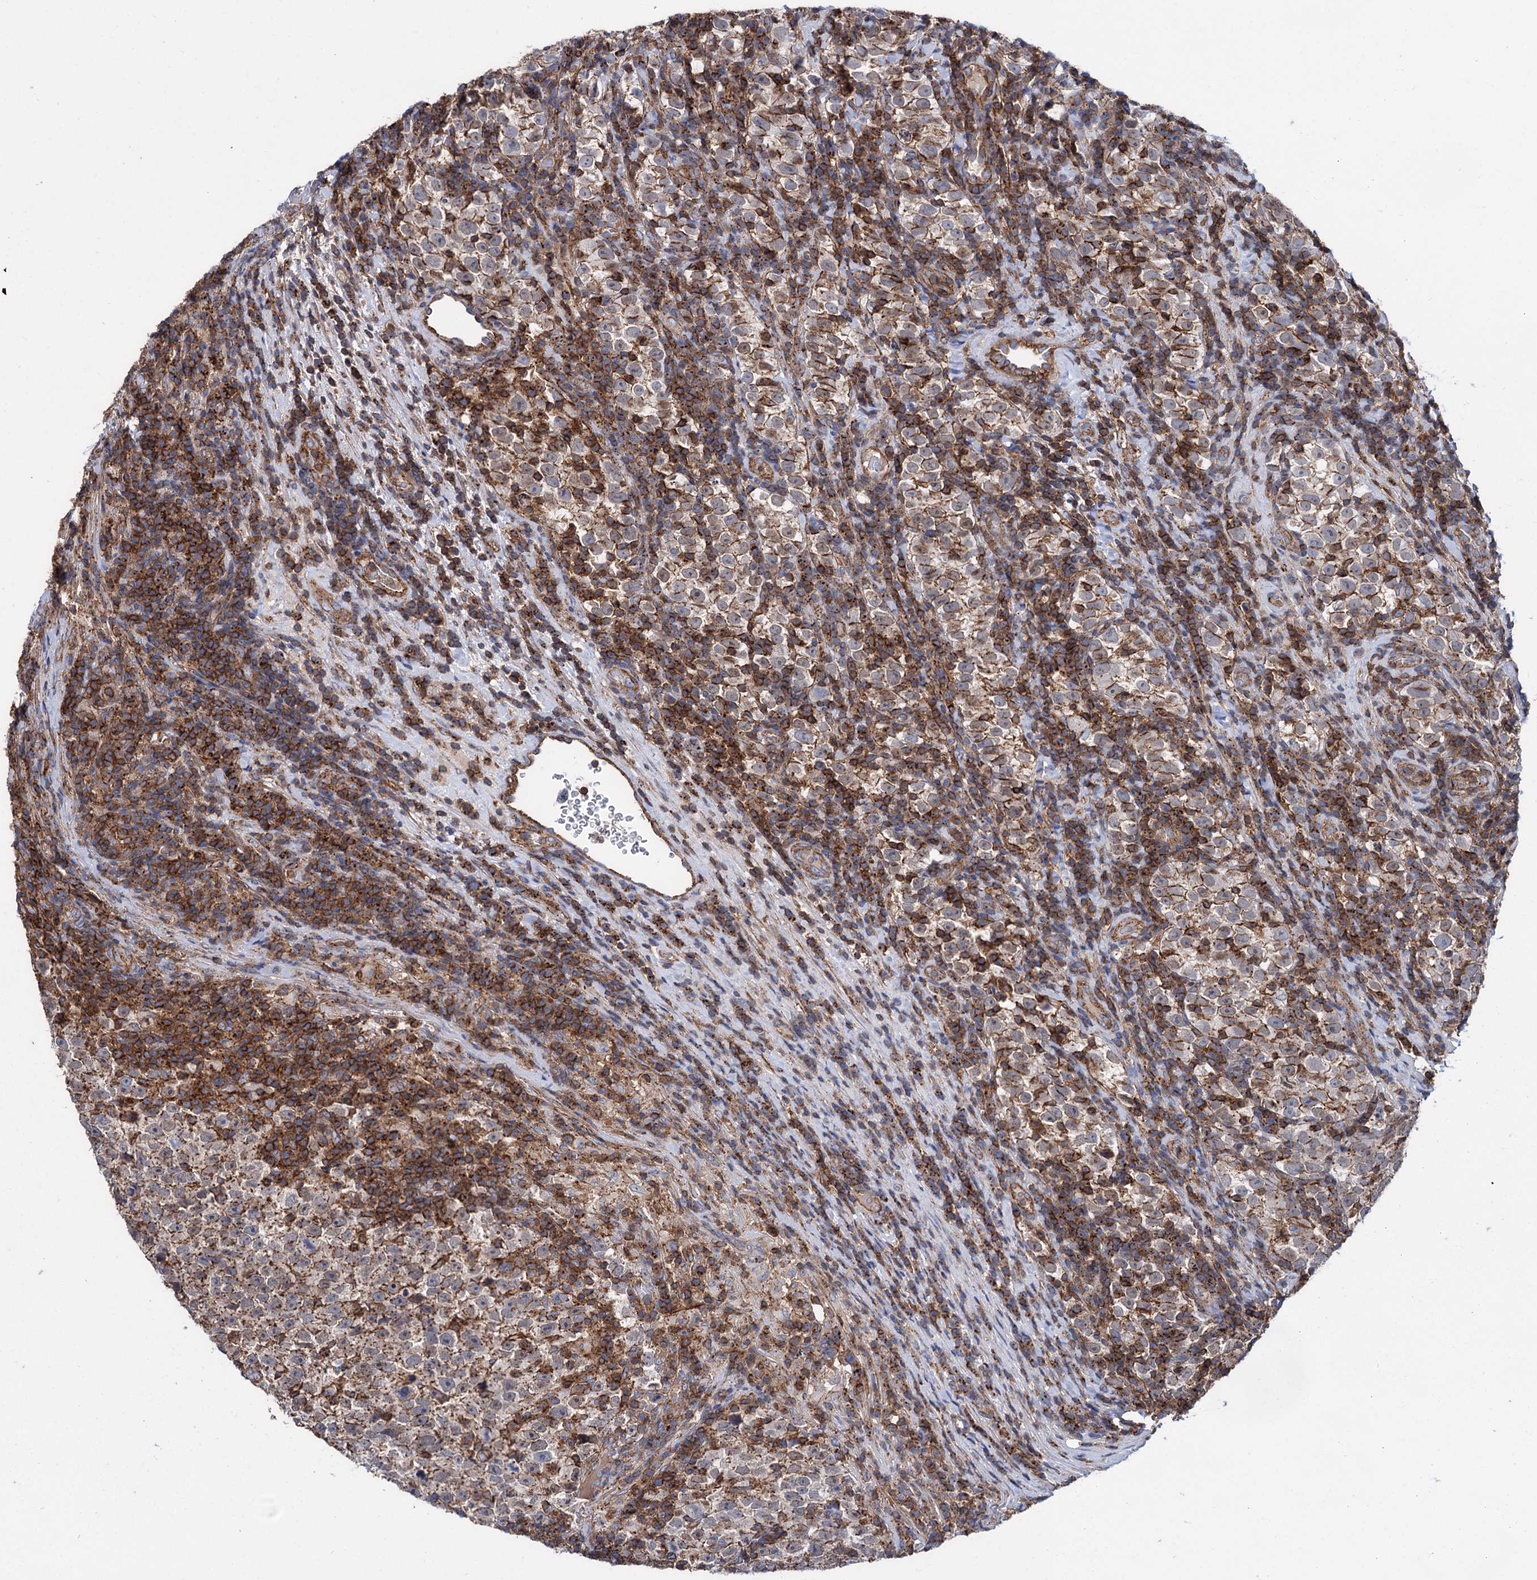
{"staining": {"intensity": "moderate", "quantity": ">75%", "location": "cytoplasmic/membranous"}, "tissue": "testis cancer", "cell_type": "Tumor cells", "image_type": "cancer", "snomed": [{"axis": "morphology", "description": "Normal tissue, NOS"}, {"axis": "morphology", "description": "Seminoma, NOS"}, {"axis": "topography", "description": "Testis"}], "caption": "Testis seminoma stained with a brown dye displays moderate cytoplasmic/membranous positive staining in about >75% of tumor cells.", "gene": "DEF6", "patient": {"sex": "male", "age": 43}}